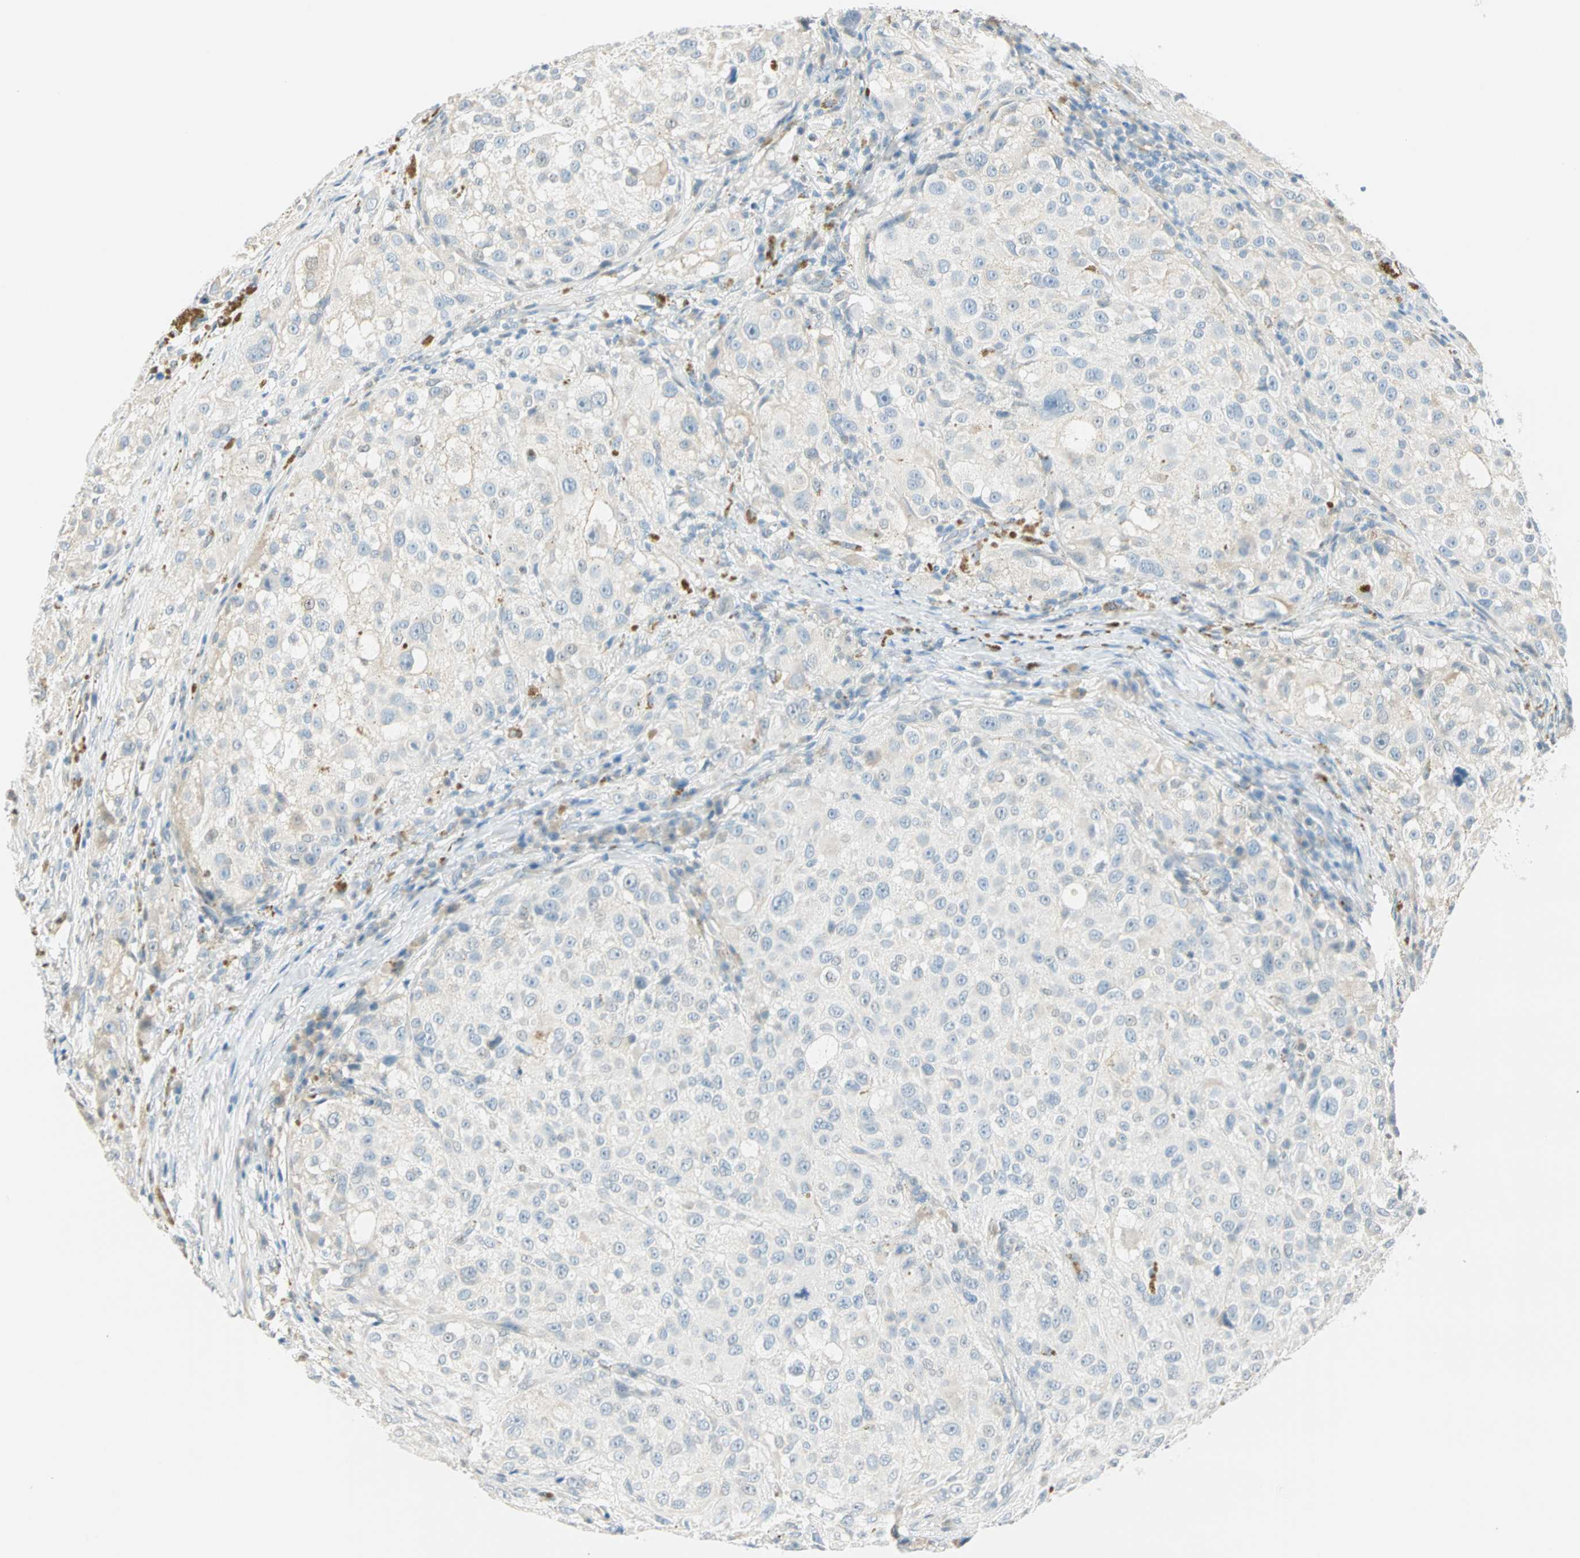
{"staining": {"intensity": "negative", "quantity": "none", "location": "none"}, "tissue": "melanoma", "cell_type": "Tumor cells", "image_type": "cancer", "snomed": [{"axis": "morphology", "description": "Necrosis, NOS"}, {"axis": "morphology", "description": "Malignant melanoma, NOS"}, {"axis": "topography", "description": "Skin"}], "caption": "Image shows no protein staining in tumor cells of melanoma tissue.", "gene": "MLLT10", "patient": {"sex": "female", "age": 87}}